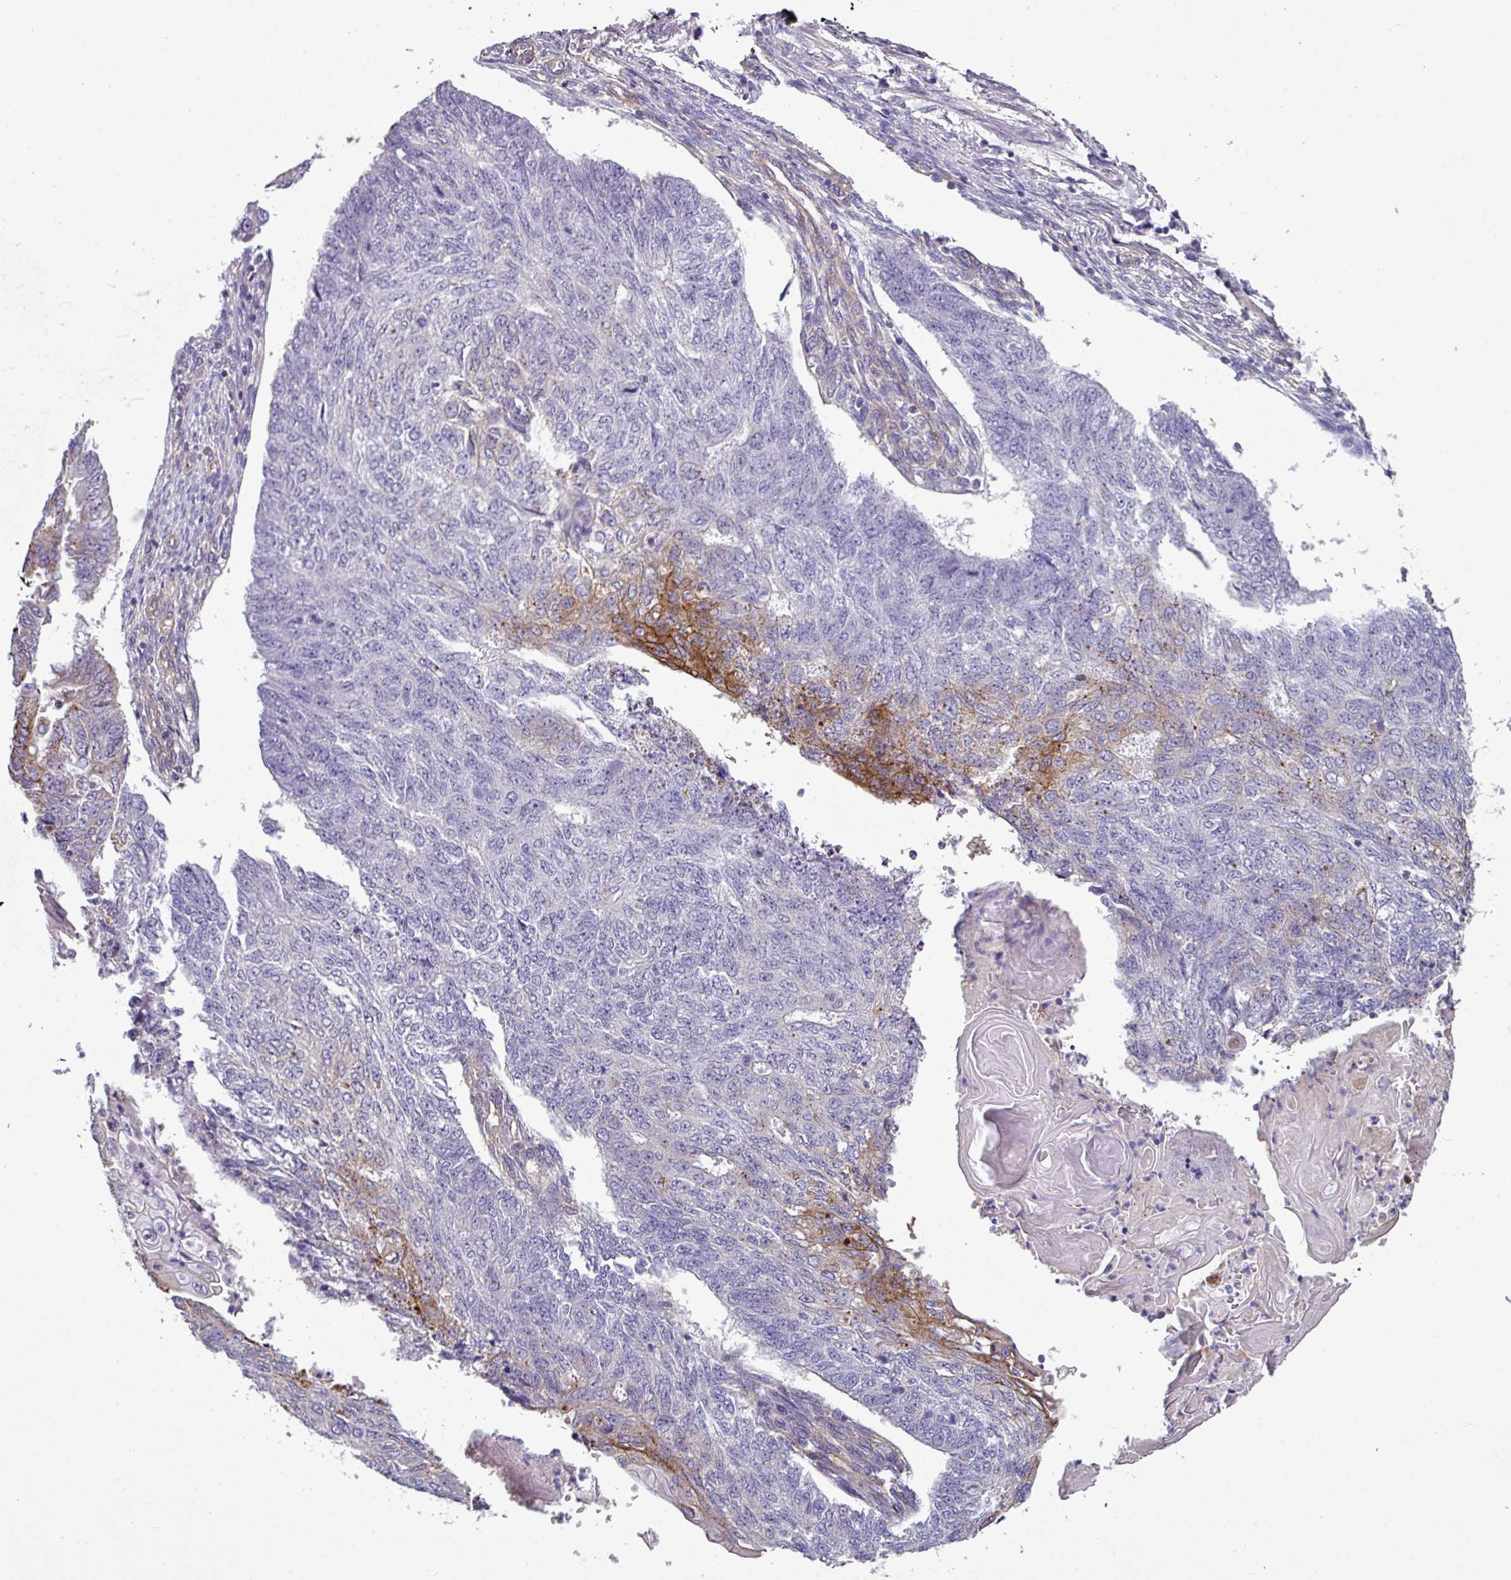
{"staining": {"intensity": "moderate", "quantity": "<25%", "location": "cytoplasmic/membranous"}, "tissue": "endometrial cancer", "cell_type": "Tumor cells", "image_type": "cancer", "snomed": [{"axis": "morphology", "description": "Adenocarcinoma, NOS"}, {"axis": "topography", "description": "Endometrium"}], "caption": "A histopathology image of human endometrial cancer stained for a protein displays moderate cytoplasmic/membranous brown staining in tumor cells. (brown staining indicates protein expression, while blue staining denotes nuclei).", "gene": "SLC23A2", "patient": {"sex": "female", "age": 32}}